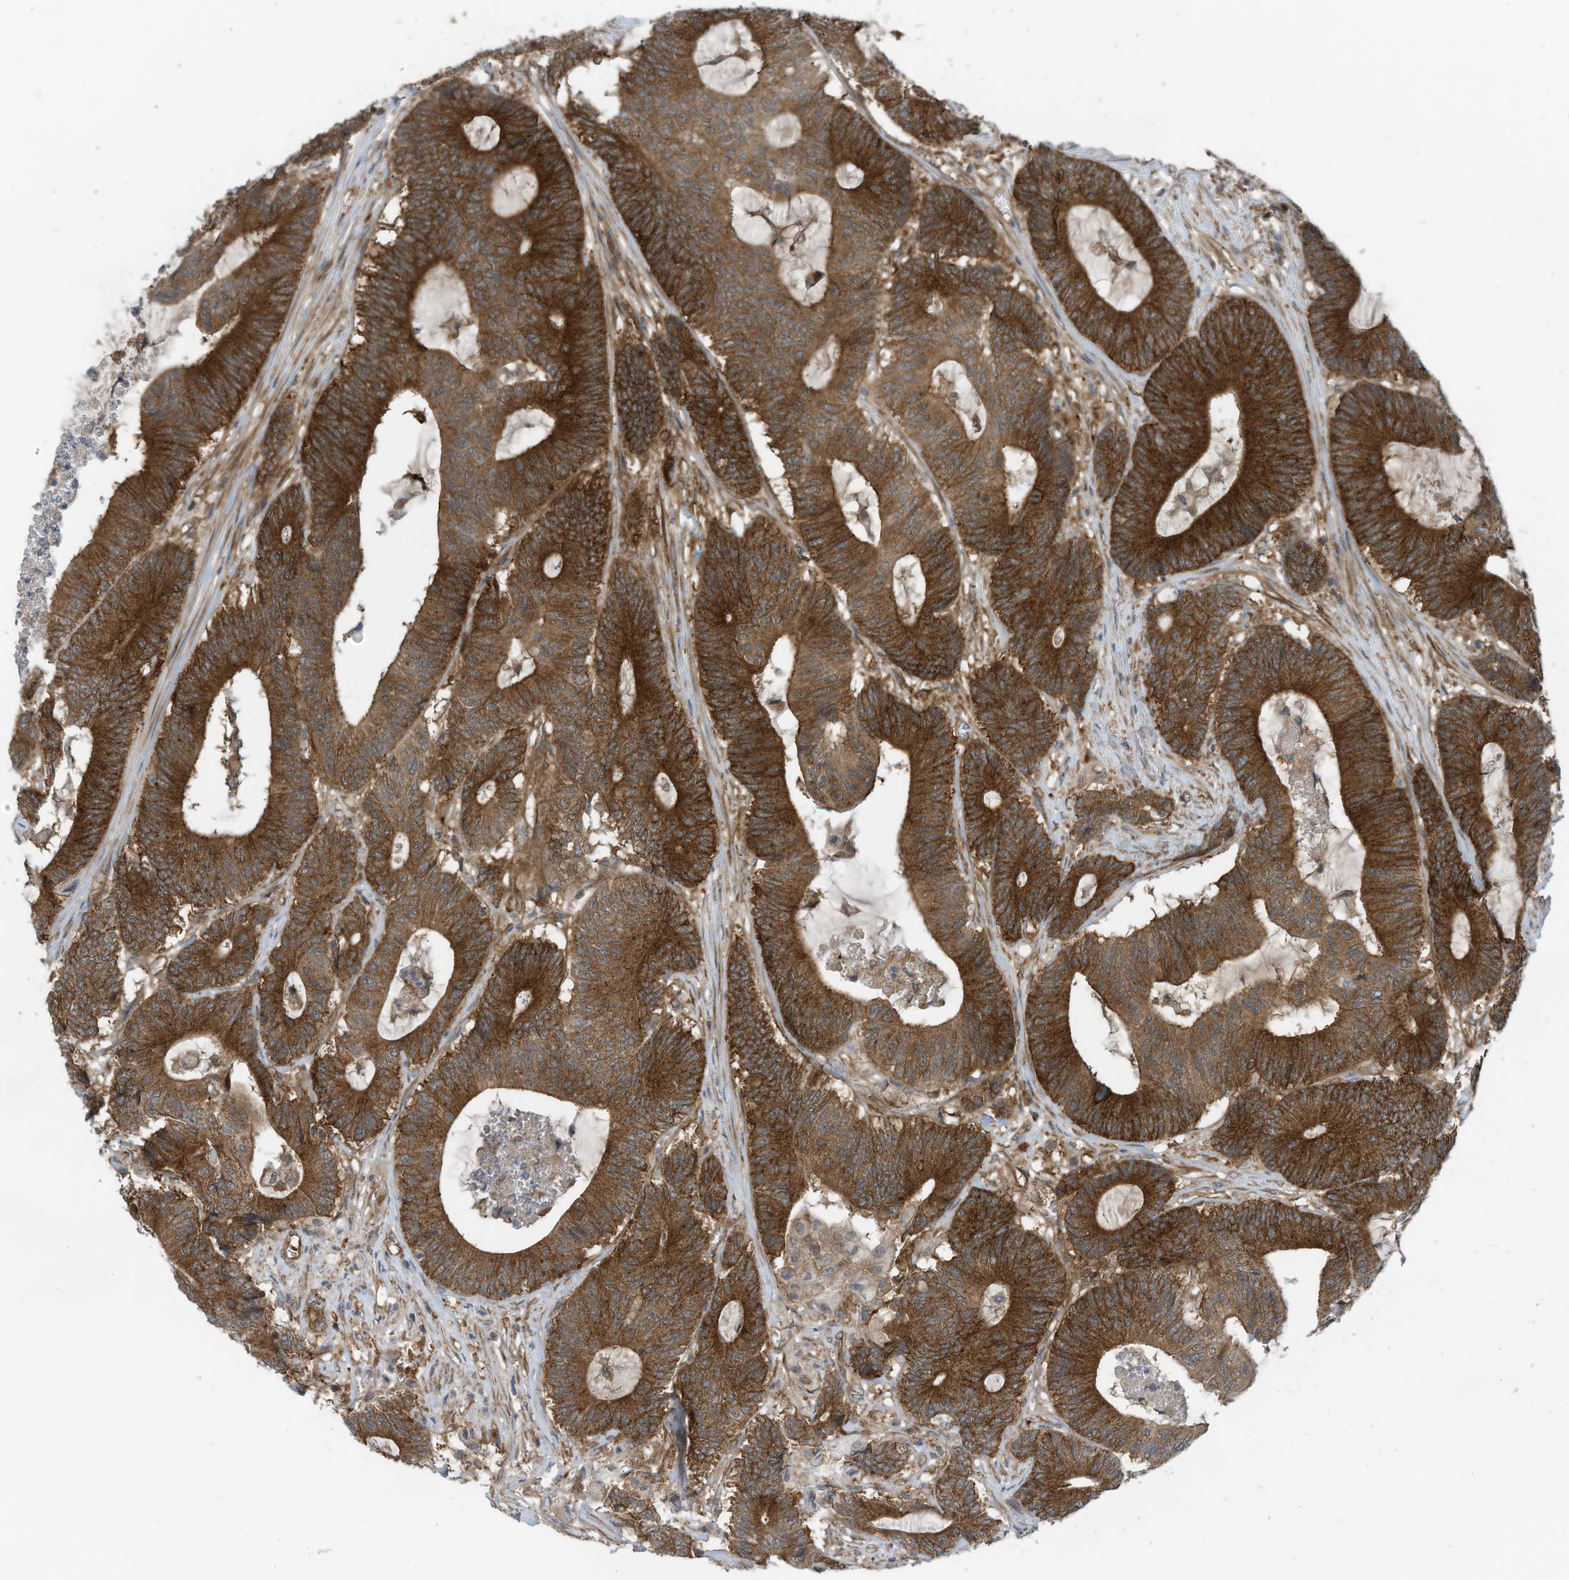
{"staining": {"intensity": "strong", "quantity": ">75%", "location": "cytoplasmic/membranous"}, "tissue": "colorectal cancer", "cell_type": "Tumor cells", "image_type": "cancer", "snomed": [{"axis": "morphology", "description": "Adenocarcinoma, NOS"}, {"axis": "topography", "description": "Colon"}], "caption": "DAB (3,3'-diaminobenzidine) immunohistochemical staining of colorectal cancer (adenocarcinoma) reveals strong cytoplasmic/membranous protein expression in about >75% of tumor cells.", "gene": "REPS1", "patient": {"sex": "female", "age": 84}}